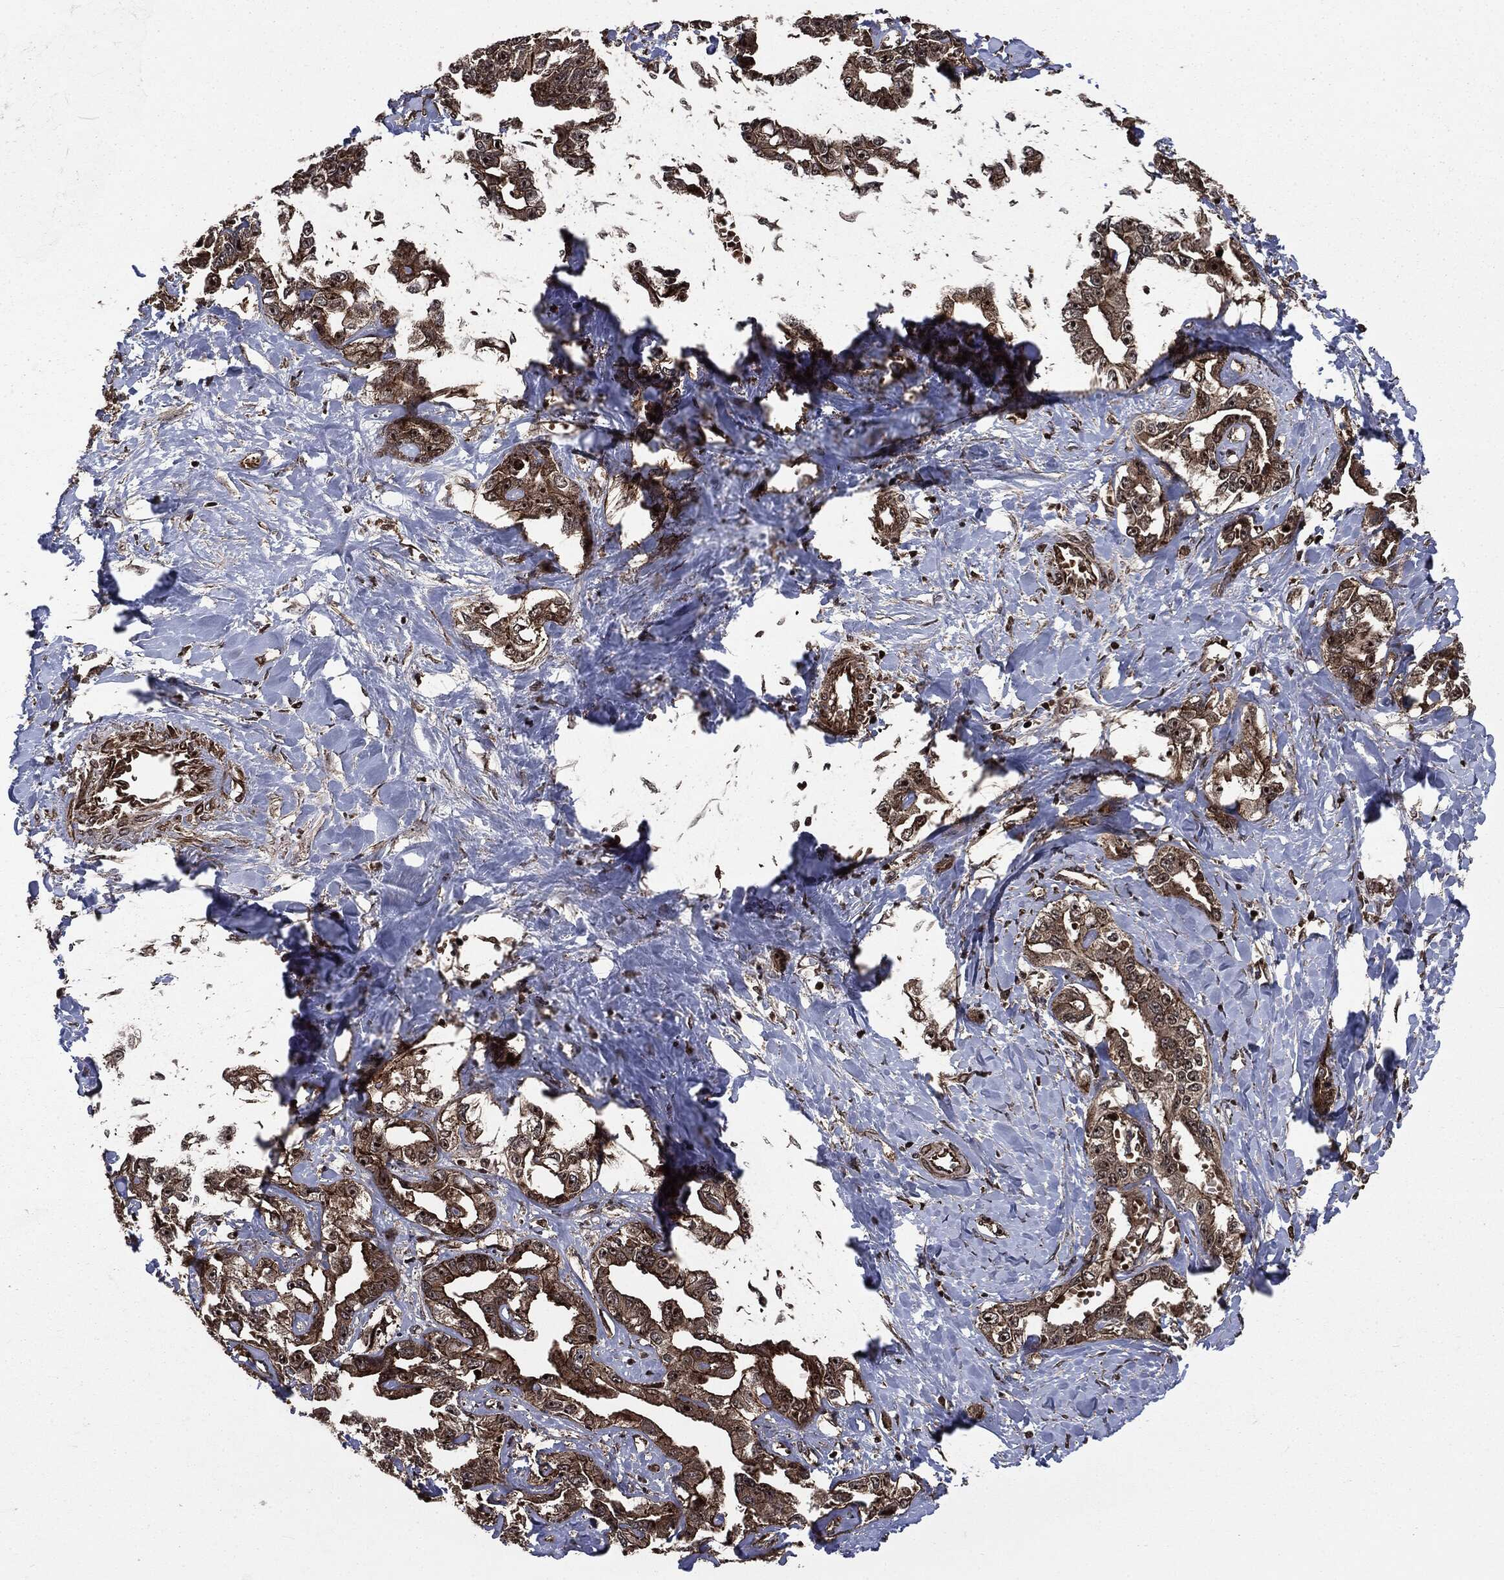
{"staining": {"intensity": "moderate", "quantity": ">75%", "location": "cytoplasmic/membranous,nuclear"}, "tissue": "liver cancer", "cell_type": "Tumor cells", "image_type": "cancer", "snomed": [{"axis": "morphology", "description": "Cholangiocarcinoma"}, {"axis": "topography", "description": "Liver"}], "caption": "This histopathology image displays immunohistochemistry (IHC) staining of human liver cholangiocarcinoma, with medium moderate cytoplasmic/membranous and nuclear positivity in approximately >75% of tumor cells.", "gene": "CARD6", "patient": {"sex": "male", "age": 59}}